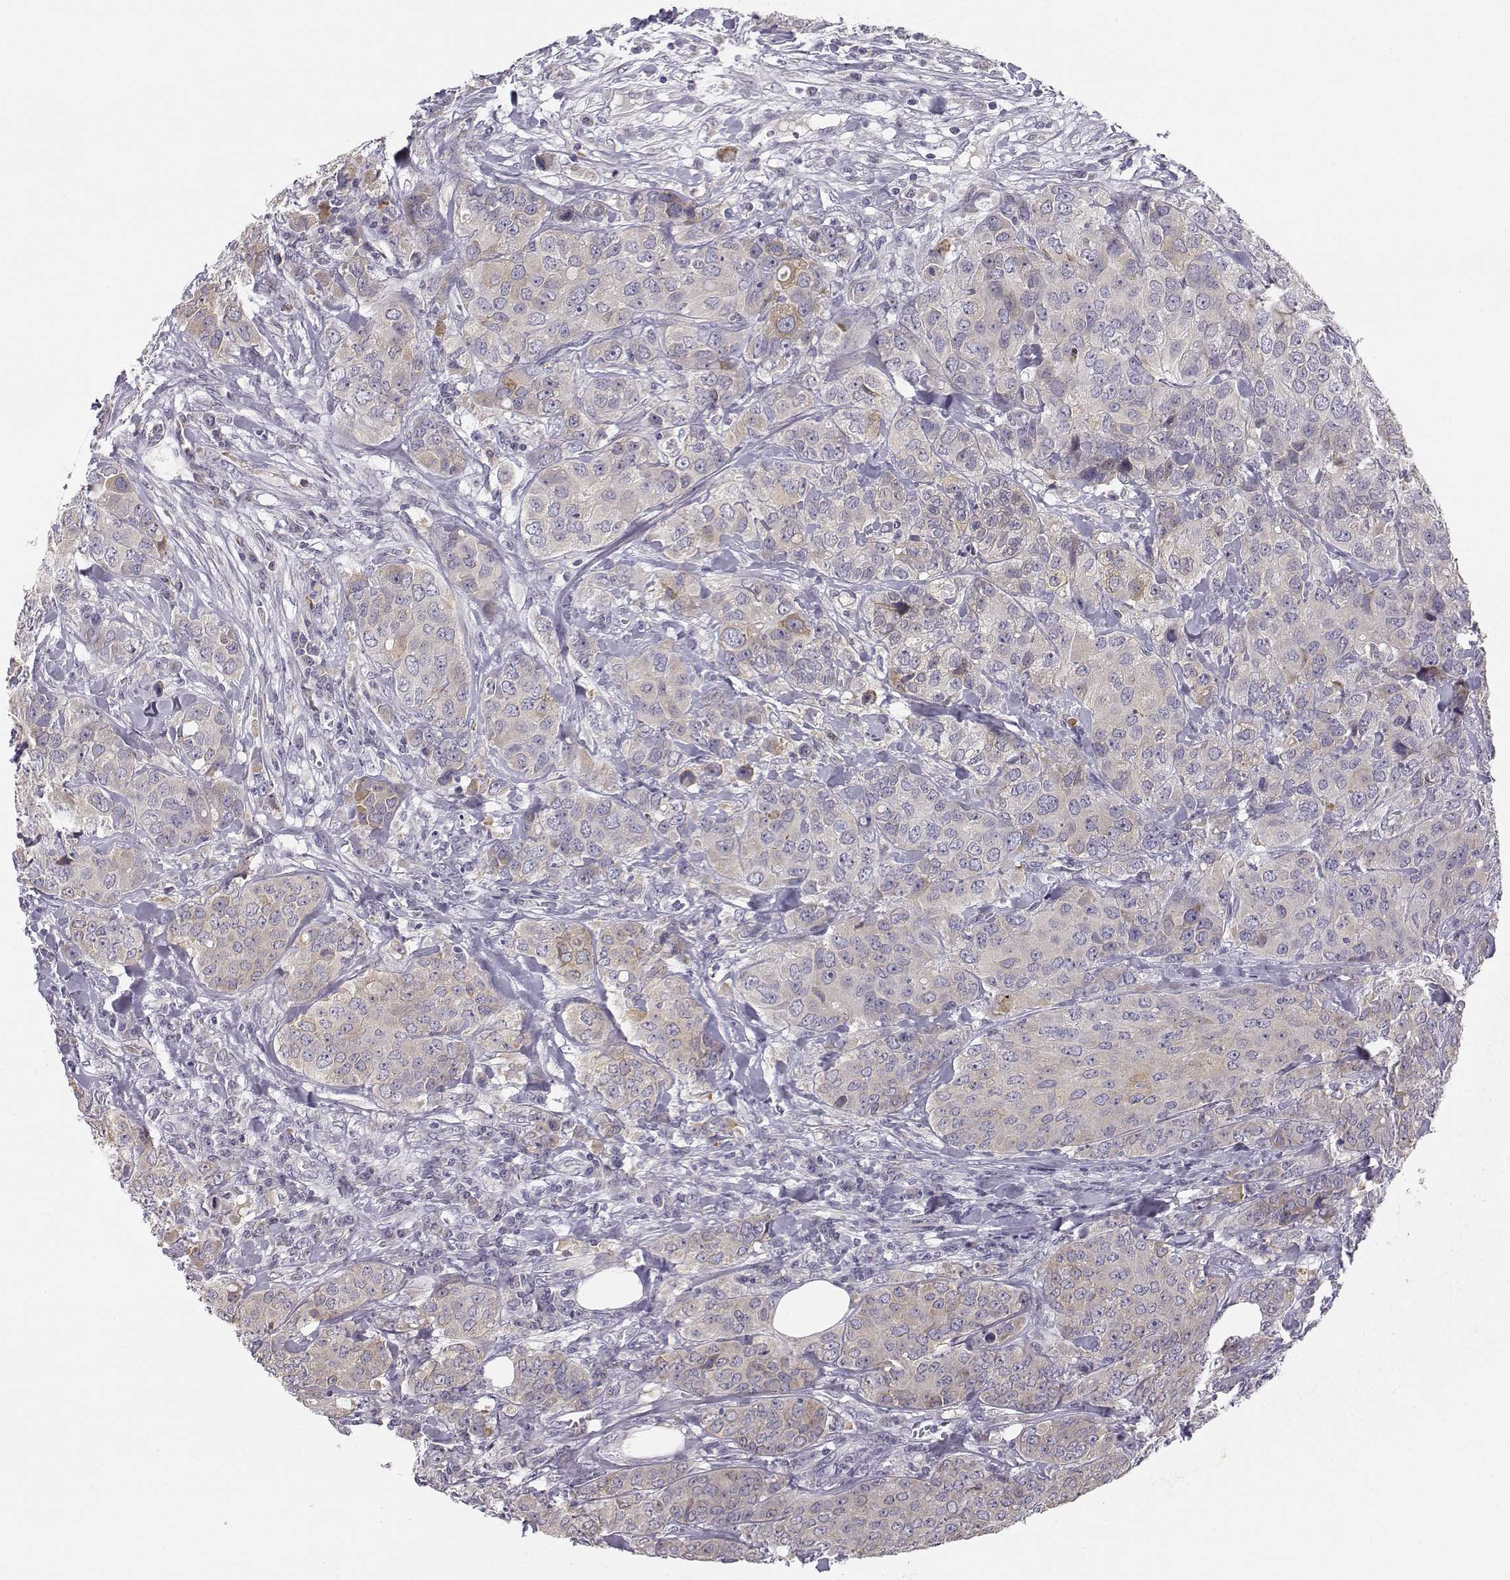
{"staining": {"intensity": "moderate", "quantity": ">75%", "location": "cytoplasmic/membranous"}, "tissue": "breast cancer", "cell_type": "Tumor cells", "image_type": "cancer", "snomed": [{"axis": "morphology", "description": "Duct carcinoma"}, {"axis": "topography", "description": "Breast"}], "caption": "Invasive ductal carcinoma (breast) stained with immunohistochemistry (IHC) displays moderate cytoplasmic/membranous expression in about >75% of tumor cells.", "gene": "ACSL6", "patient": {"sex": "female", "age": 43}}